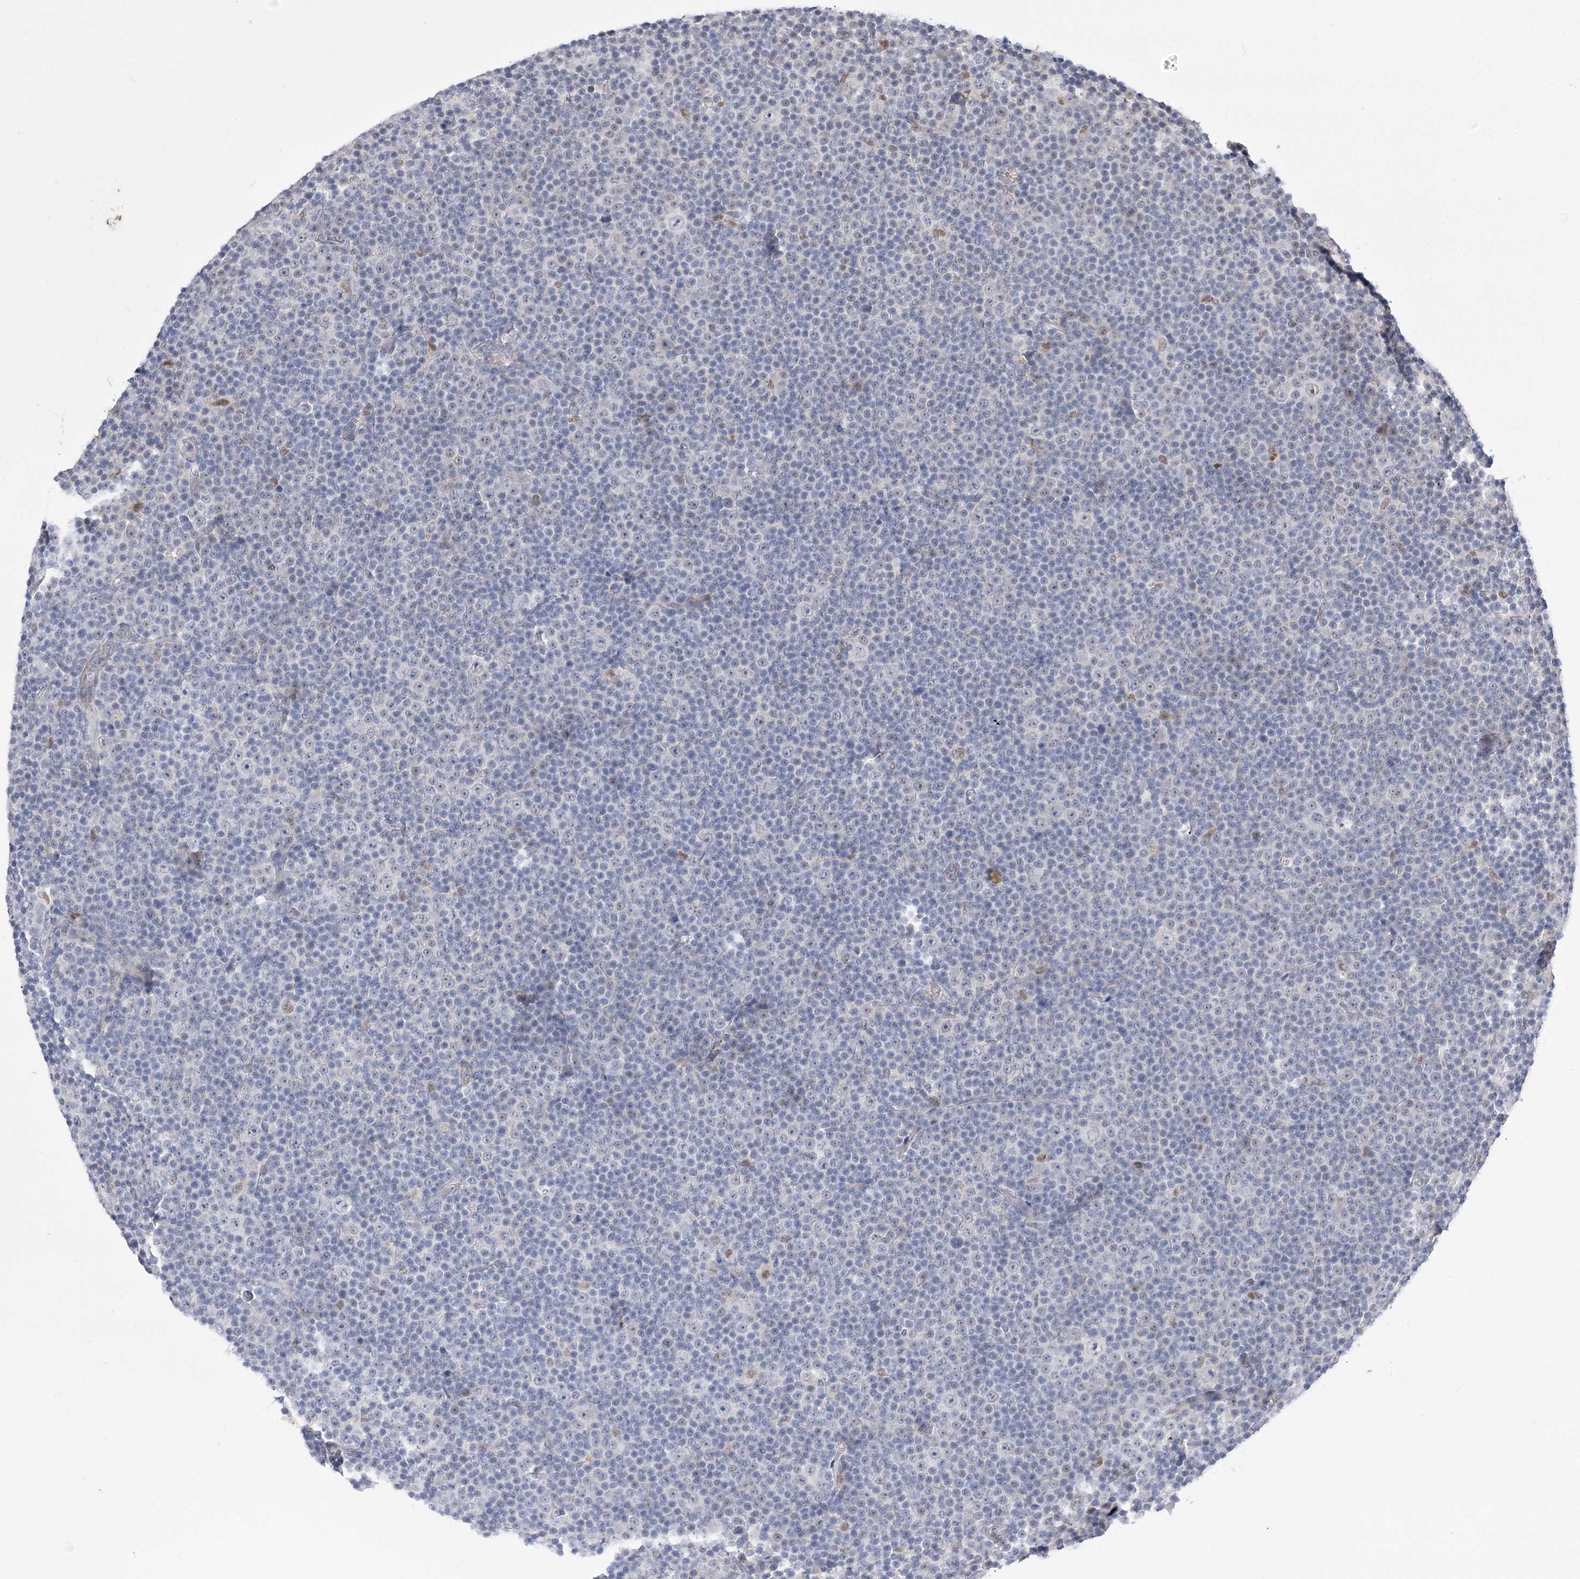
{"staining": {"intensity": "negative", "quantity": "none", "location": "none"}, "tissue": "lymphoma", "cell_type": "Tumor cells", "image_type": "cancer", "snomed": [{"axis": "morphology", "description": "Malignant lymphoma, non-Hodgkin's type, Low grade"}, {"axis": "topography", "description": "Lymph node"}], "caption": "This is an immunohistochemistry histopathology image of lymphoma. There is no expression in tumor cells.", "gene": "SIAE", "patient": {"sex": "female", "age": 67}}